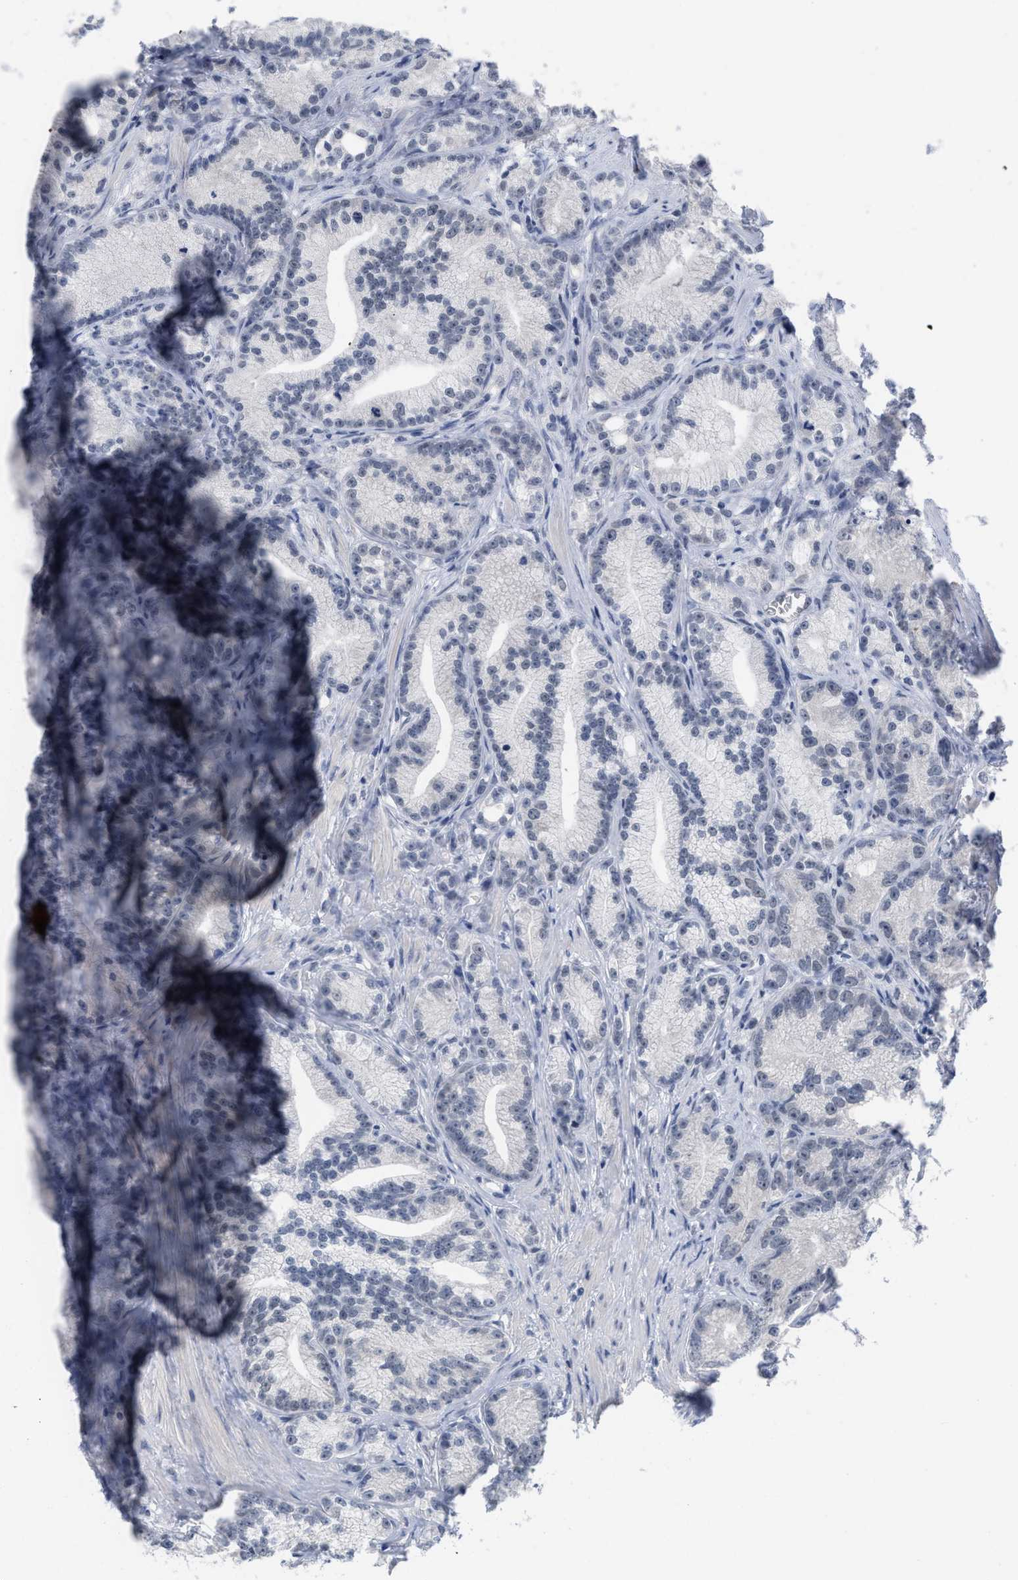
{"staining": {"intensity": "negative", "quantity": "none", "location": "none"}, "tissue": "prostate cancer", "cell_type": "Tumor cells", "image_type": "cancer", "snomed": [{"axis": "morphology", "description": "Adenocarcinoma, Low grade"}, {"axis": "topography", "description": "Prostate"}], "caption": "An immunohistochemistry photomicrograph of prostate cancer (adenocarcinoma (low-grade)) is shown. There is no staining in tumor cells of prostate cancer (adenocarcinoma (low-grade)). Brightfield microscopy of immunohistochemistry (IHC) stained with DAB (3,3'-diaminobenzidine) (brown) and hematoxylin (blue), captured at high magnification.", "gene": "GGNBP2", "patient": {"sex": "male", "age": 89}}